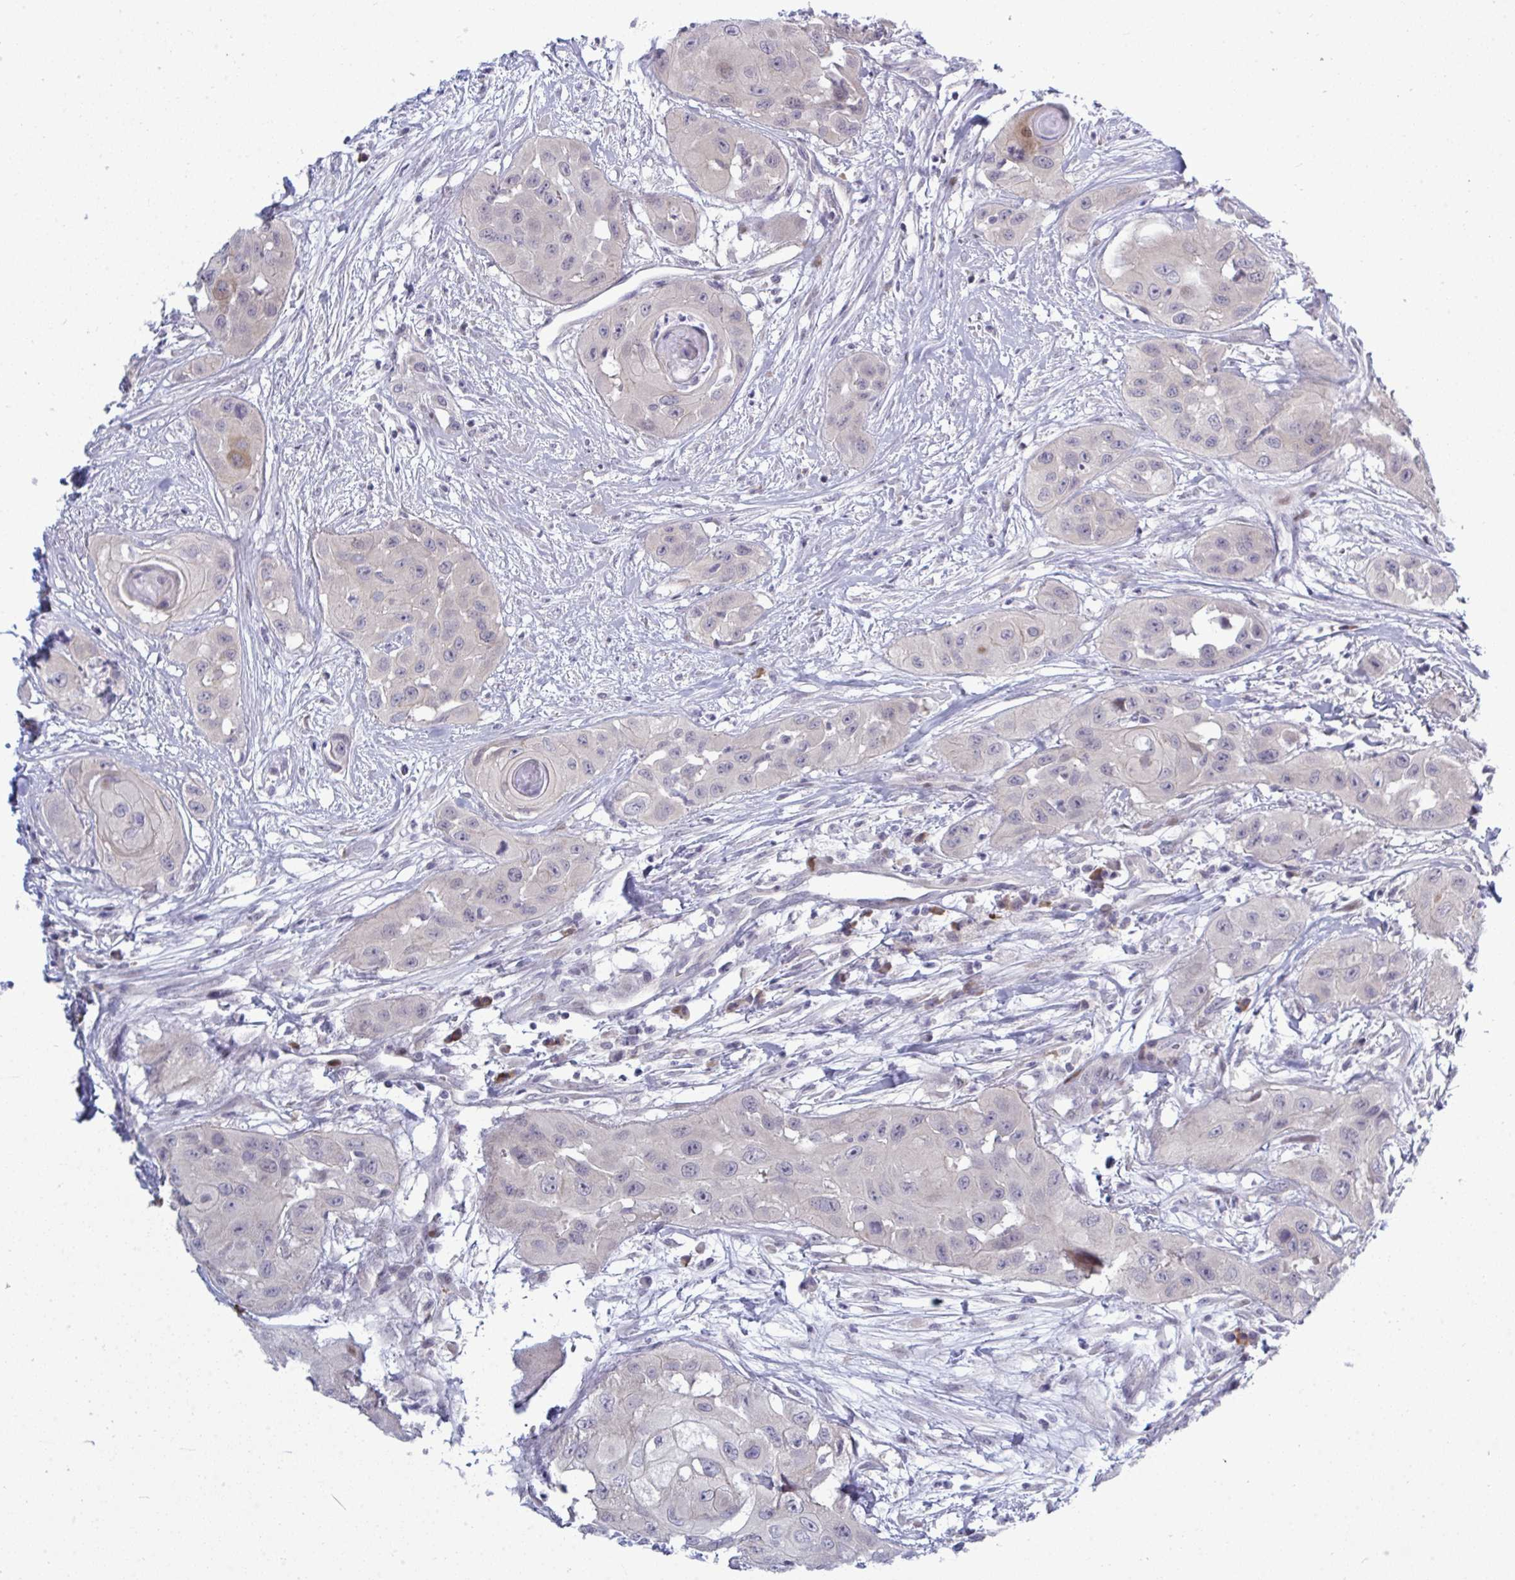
{"staining": {"intensity": "weak", "quantity": "<25%", "location": "nuclear"}, "tissue": "head and neck cancer", "cell_type": "Tumor cells", "image_type": "cancer", "snomed": [{"axis": "morphology", "description": "Squamous cell carcinoma, NOS"}, {"axis": "topography", "description": "Head-Neck"}], "caption": "An image of head and neck cancer stained for a protein shows no brown staining in tumor cells.", "gene": "TAB1", "patient": {"sex": "male", "age": 83}}